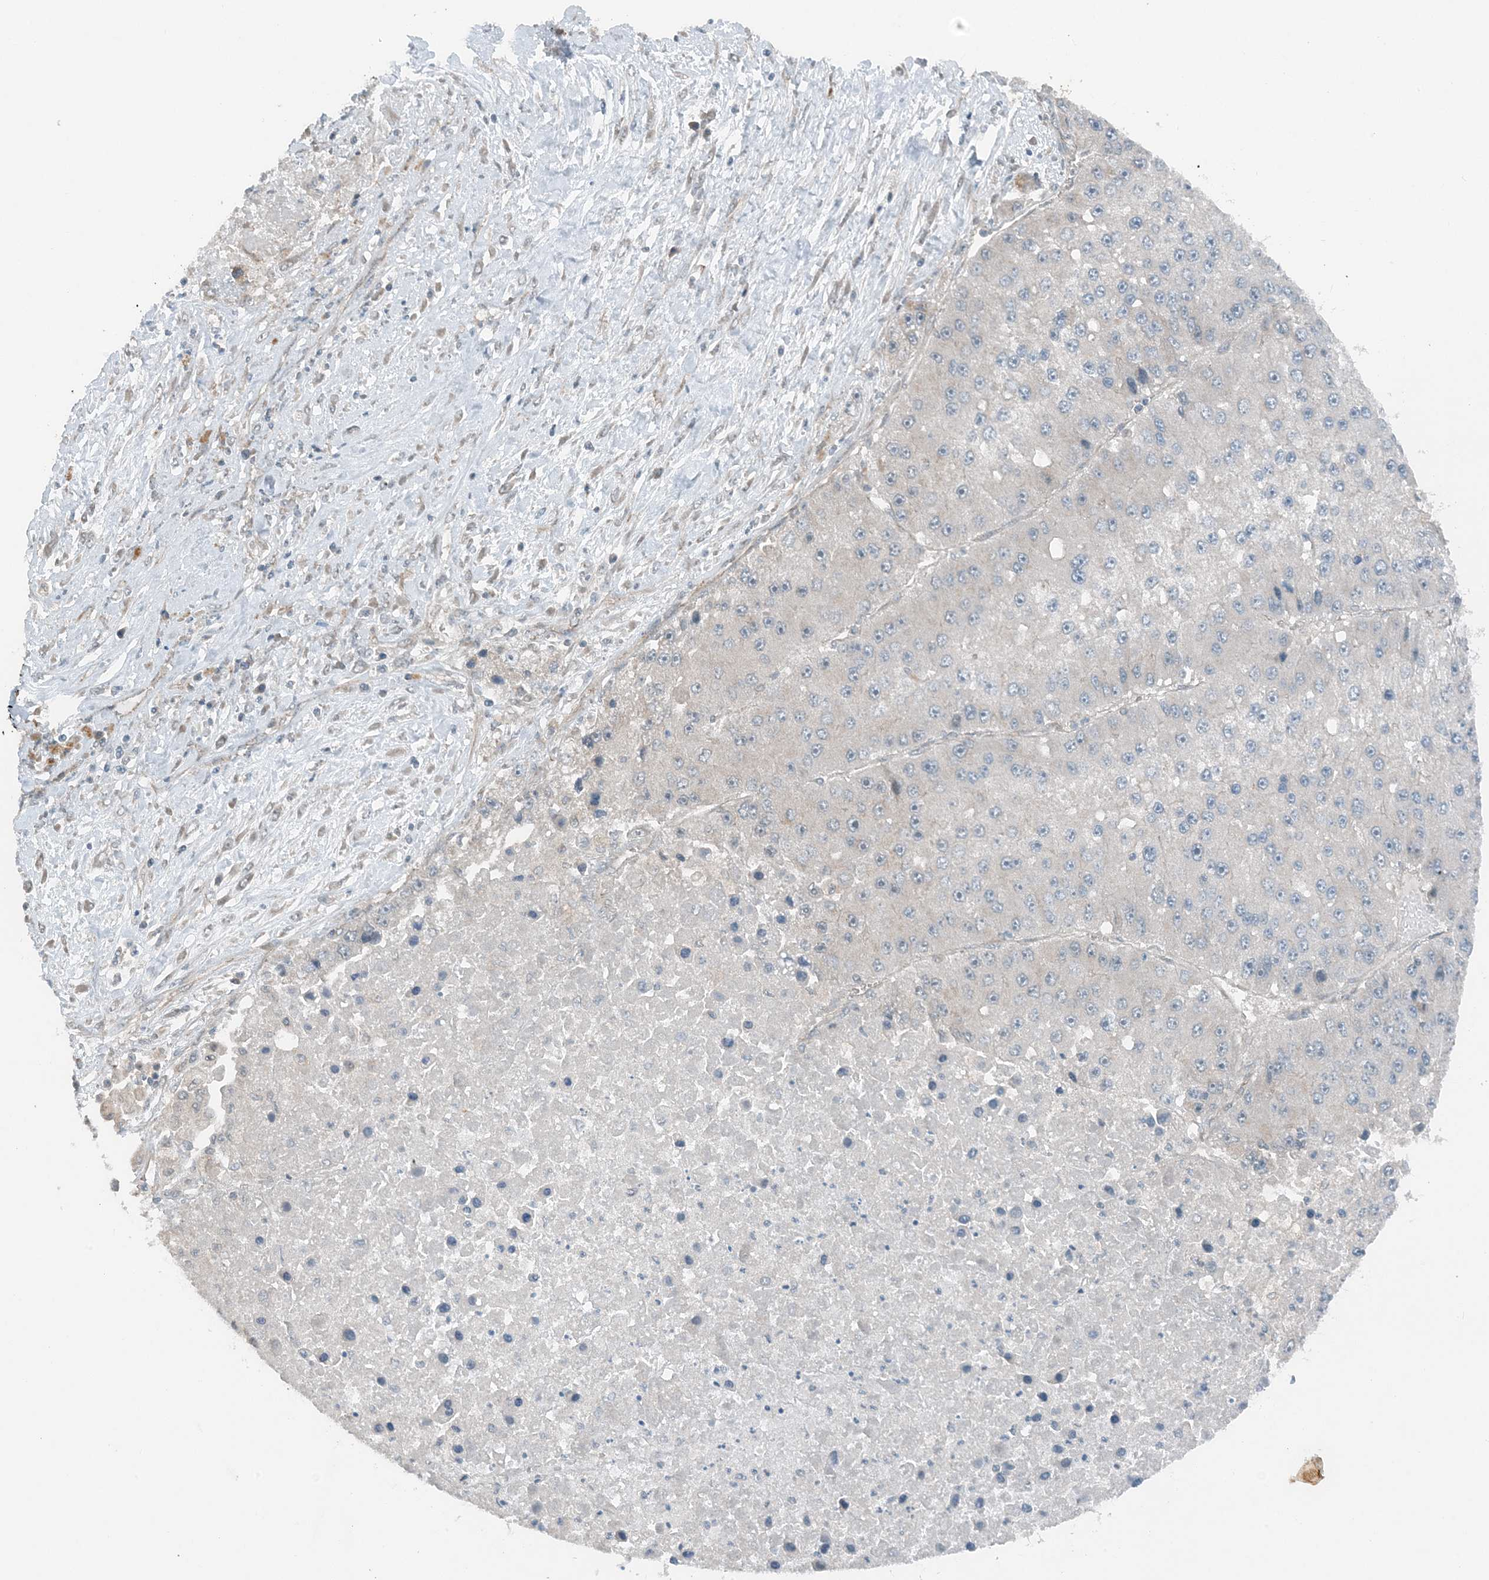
{"staining": {"intensity": "negative", "quantity": "none", "location": "none"}, "tissue": "liver cancer", "cell_type": "Tumor cells", "image_type": "cancer", "snomed": [{"axis": "morphology", "description": "Carcinoma, Hepatocellular, NOS"}, {"axis": "topography", "description": "Liver"}], "caption": "Immunohistochemical staining of liver cancer (hepatocellular carcinoma) reveals no significant staining in tumor cells.", "gene": "MITD1", "patient": {"sex": "female", "age": 73}}